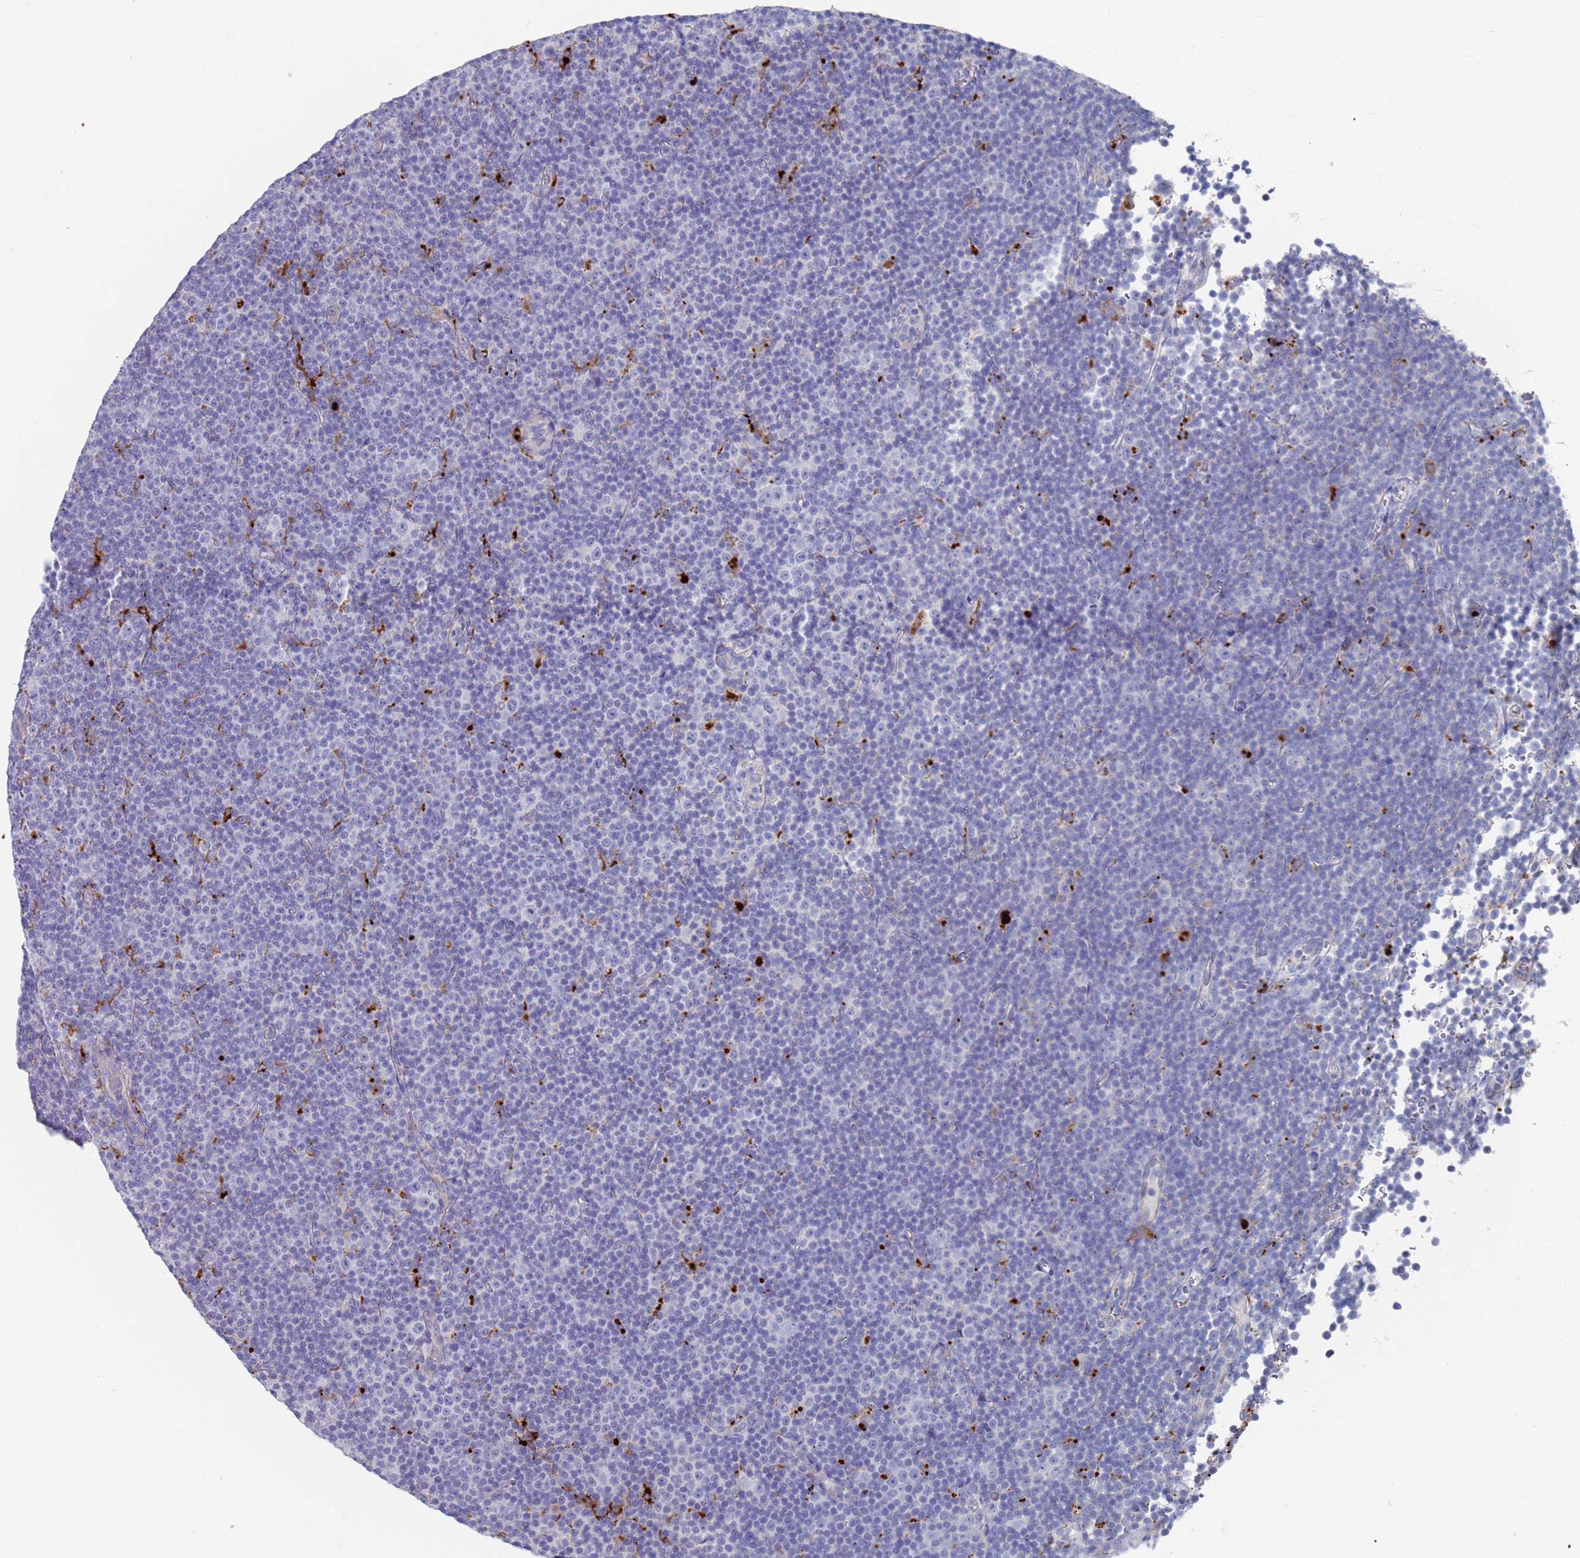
{"staining": {"intensity": "negative", "quantity": "none", "location": "none"}, "tissue": "lymphoma", "cell_type": "Tumor cells", "image_type": "cancer", "snomed": [{"axis": "morphology", "description": "Malignant lymphoma, non-Hodgkin's type, Low grade"}, {"axis": "topography", "description": "Lymph node"}], "caption": "Lymphoma stained for a protein using immunohistochemistry (IHC) reveals no positivity tumor cells.", "gene": "FUCA1", "patient": {"sex": "female", "age": 67}}